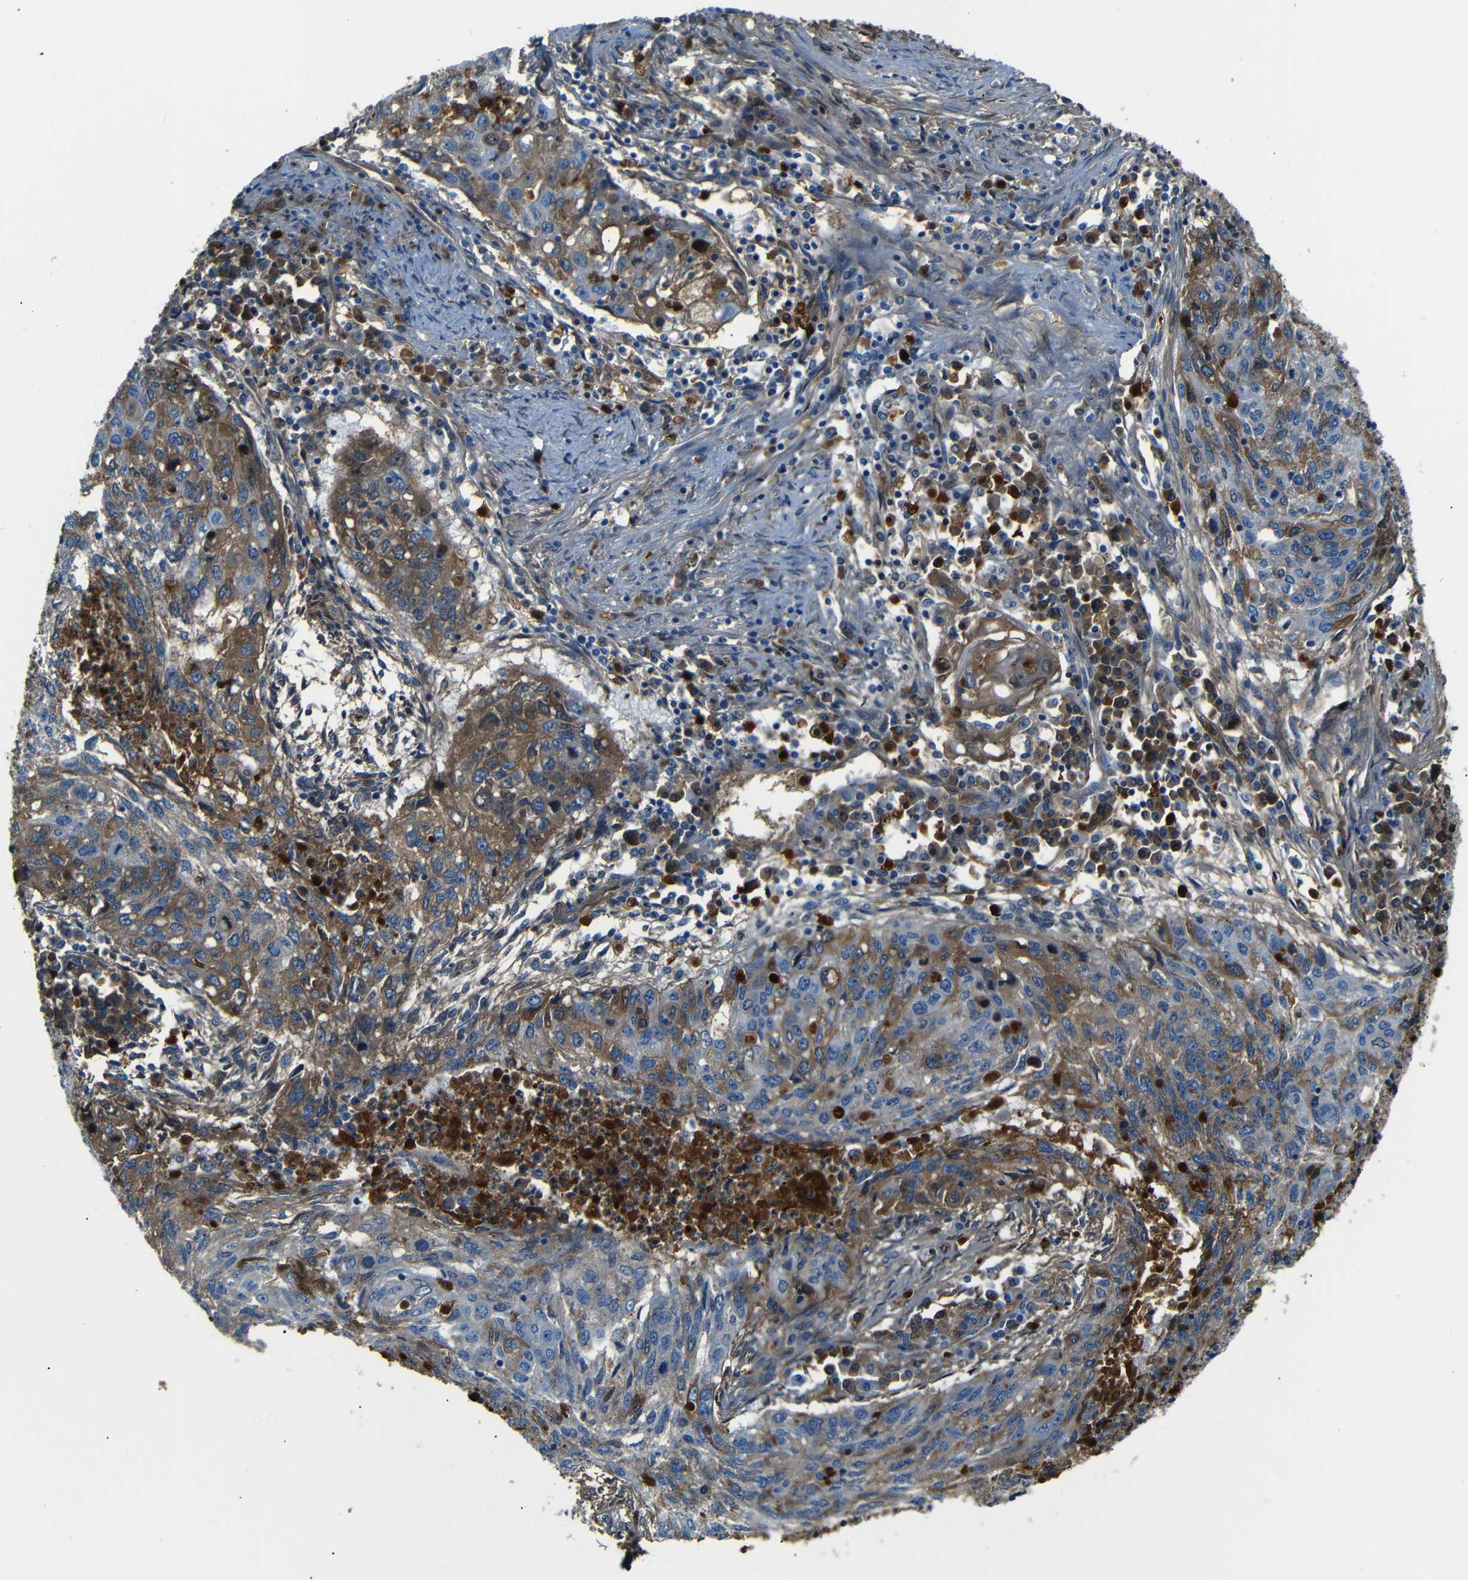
{"staining": {"intensity": "moderate", "quantity": "25%-75%", "location": "cytoplasmic/membranous"}, "tissue": "lung cancer", "cell_type": "Tumor cells", "image_type": "cancer", "snomed": [{"axis": "morphology", "description": "Squamous cell carcinoma, NOS"}, {"axis": "topography", "description": "Lung"}], "caption": "Human lung squamous cell carcinoma stained with a brown dye displays moderate cytoplasmic/membranous positive staining in about 25%-75% of tumor cells.", "gene": "SERPINA1", "patient": {"sex": "female", "age": 63}}